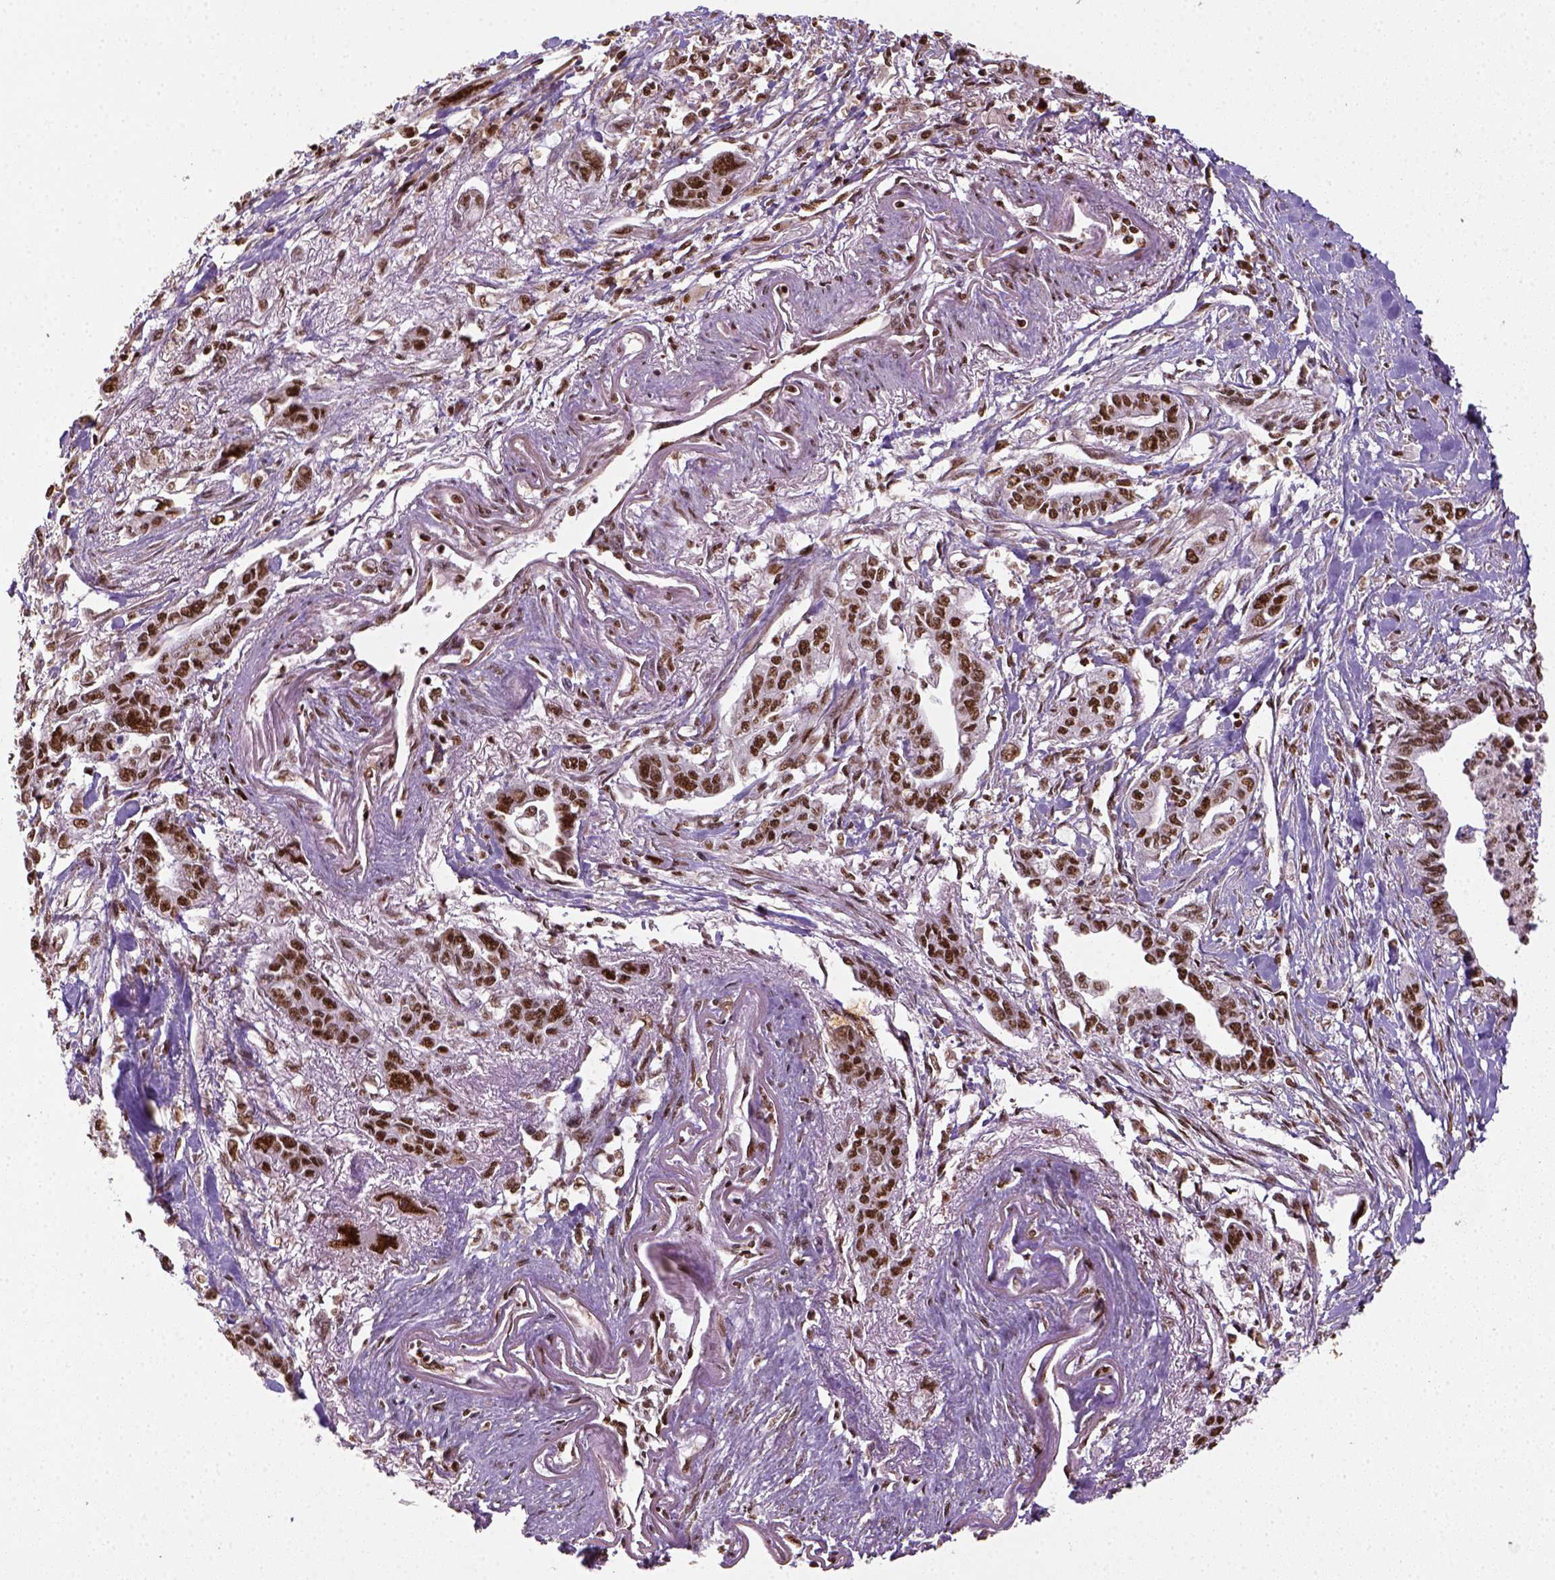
{"staining": {"intensity": "strong", "quantity": ">75%", "location": "nuclear"}, "tissue": "pancreatic cancer", "cell_type": "Tumor cells", "image_type": "cancer", "snomed": [{"axis": "morphology", "description": "Adenocarcinoma, NOS"}, {"axis": "topography", "description": "Pancreas"}], "caption": "The image demonstrates staining of pancreatic cancer, revealing strong nuclear protein positivity (brown color) within tumor cells.", "gene": "CCAR1", "patient": {"sex": "male", "age": 60}}